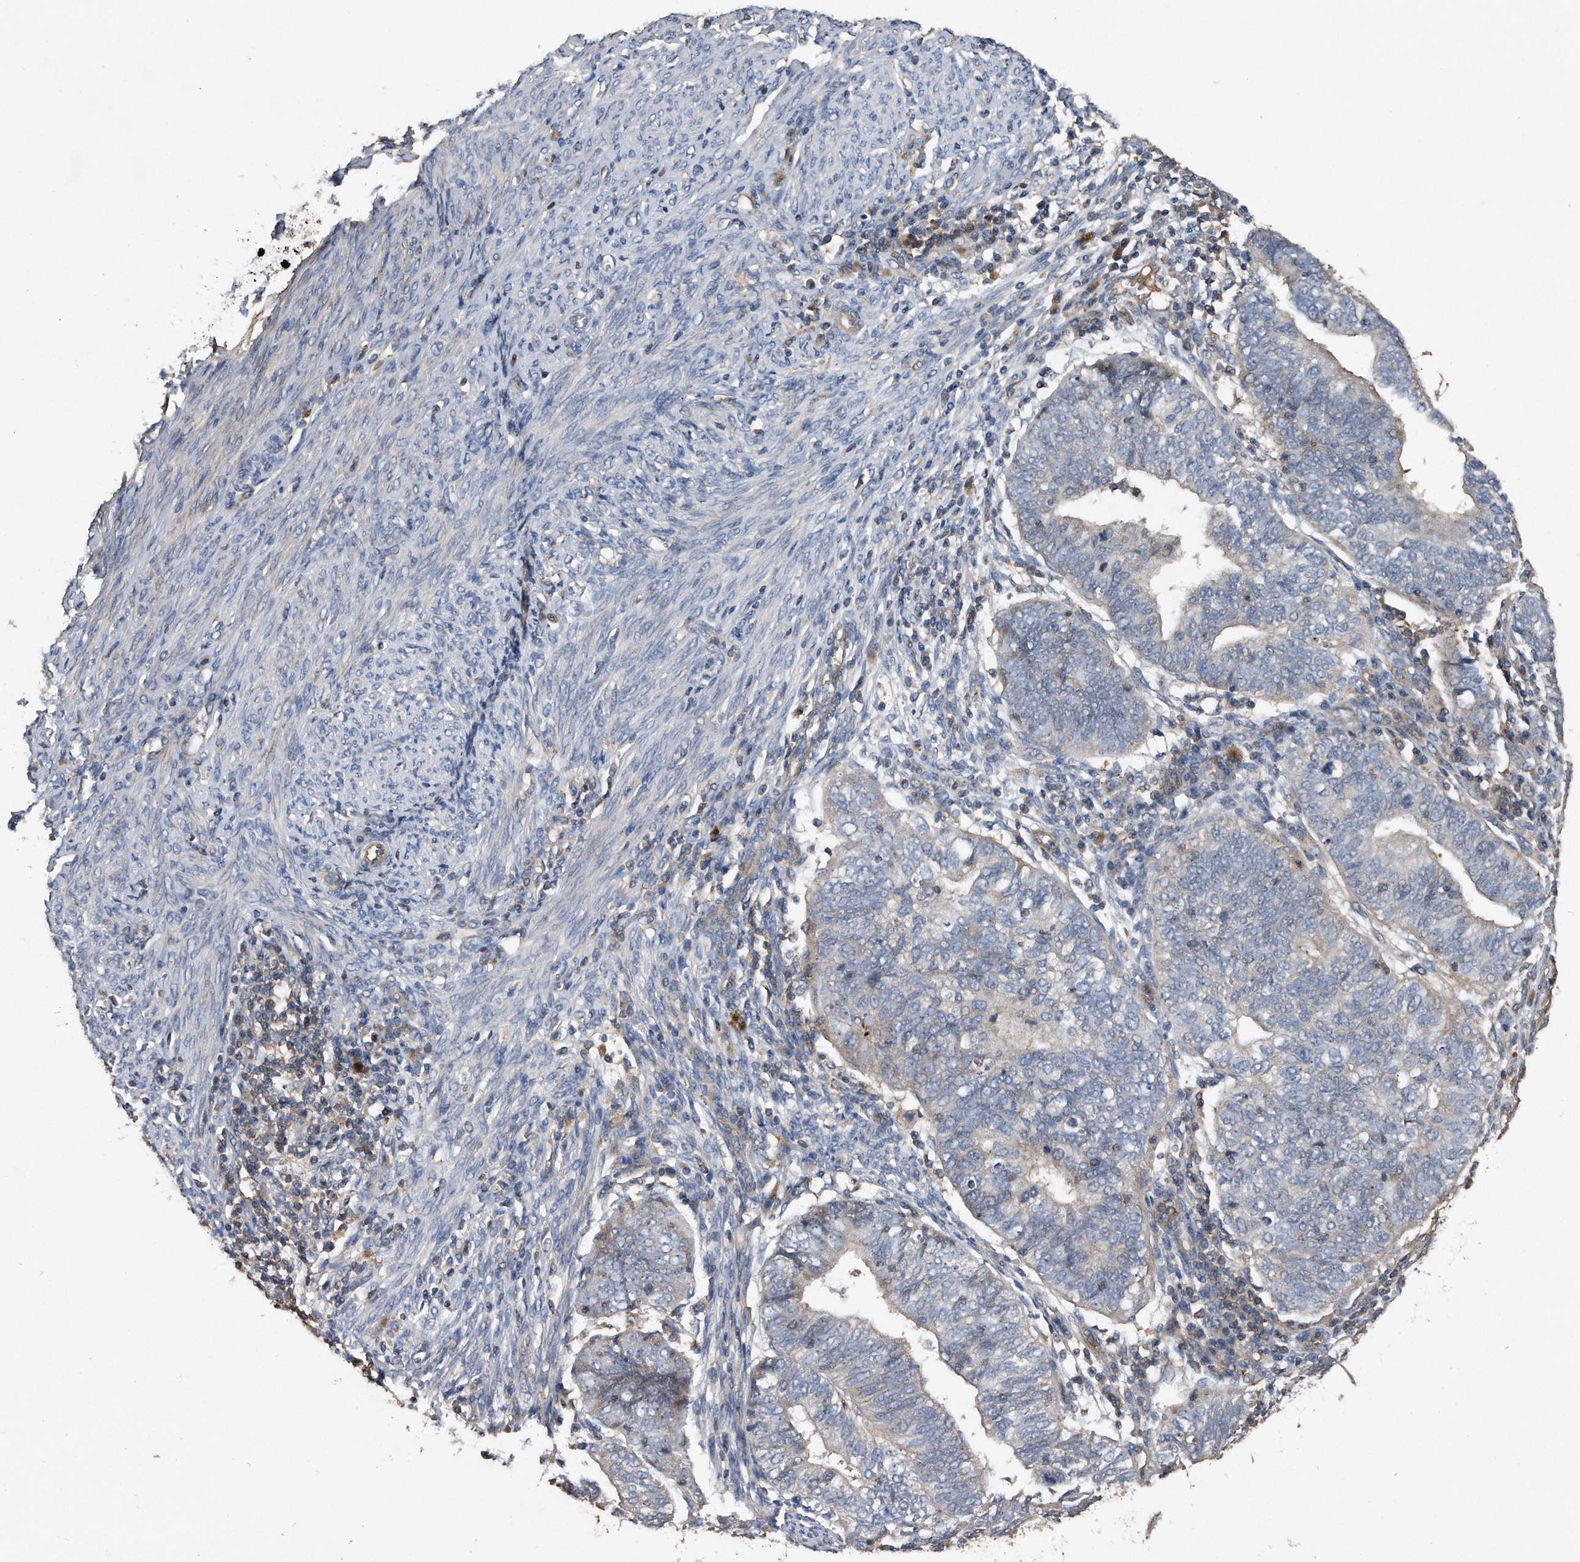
{"staining": {"intensity": "negative", "quantity": "none", "location": "none"}, "tissue": "endometrial cancer", "cell_type": "Tumor cells", "image_type": "cancer", "snomed": [{"axis": "morphology", "description": "Adenocarcinoma, NOS"}, {"axis": "topography", "description": "Uterus"}], "caption": "High power microscopy histopathology image of an immunohistochemistry photomicrograph of adenocarcinoma (endometrial), revealing no significant staining in tumor cells. The staining was performed using DAB to visualize the protein expression in brown, while the nuclei were stained in blue with hematoxylin (Magnification: 20x).", "gene": "KCND3", "patient": {"sex": "female", "age": 77}}